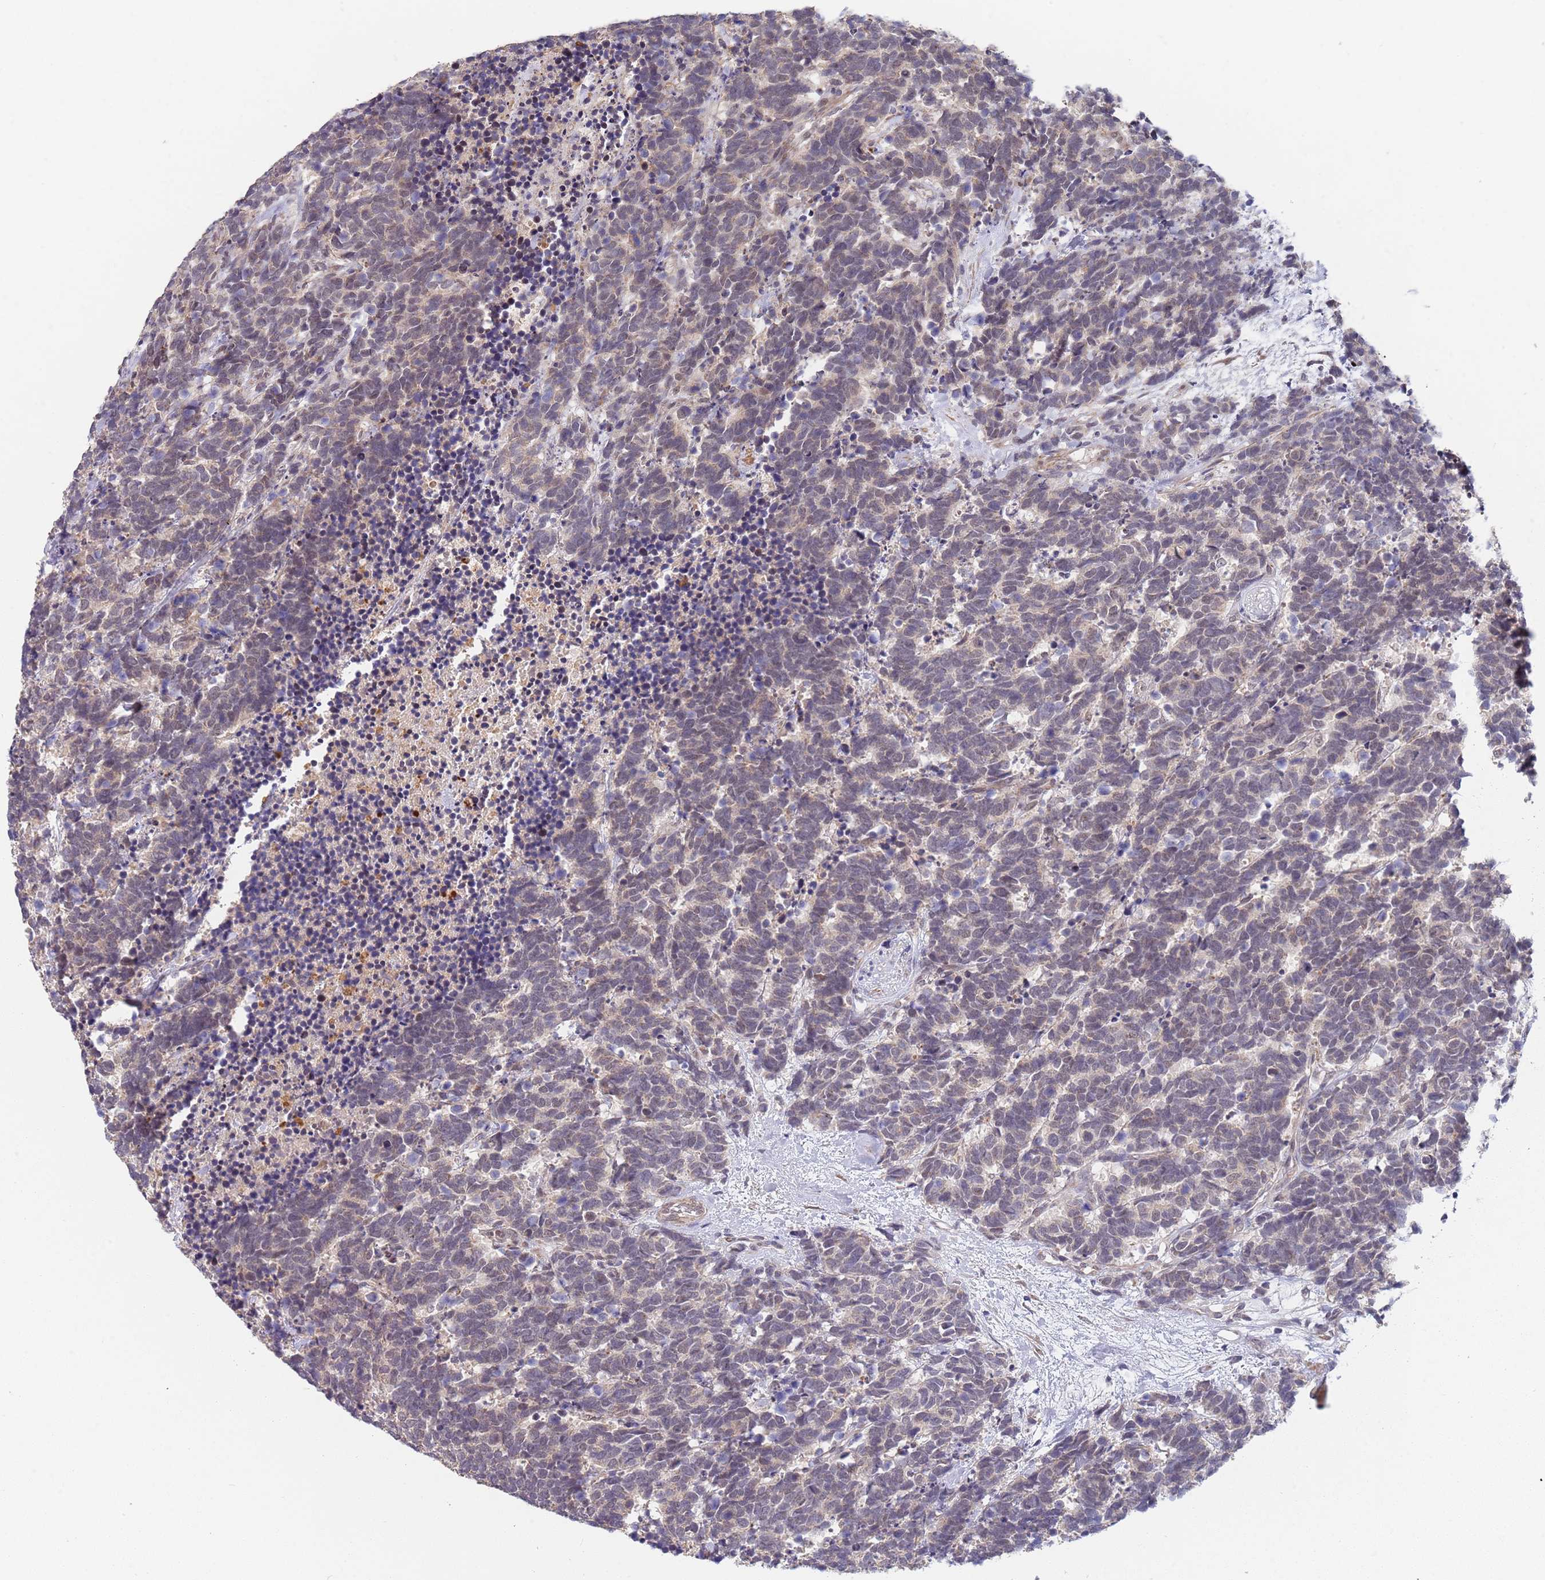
{"staining": {"intensity": "weak", "quantity": "<25%", "location": "cytoplasmic/membranous,nuclear"}, "tissue": "carcinoid", "cell_type": "Tumor cells", "image_type": "cancer", "snomed": [{"axis": "morphology", "description": "Carcinoma, NOS"}, {"axis": "morphology", "description": "Carcinoid, malignant, NOS"}, {"axis": "topography", "description": "Prostate"}], "caption": "This micrograph is of carcinoid stained with immunohistochemistry to label a protein in brown with the nuclei are counter-stained blue. There is no positivity in tumor cells.", "gene": "B4GALT4", "patient": {"sex": "male", "age": 57}}